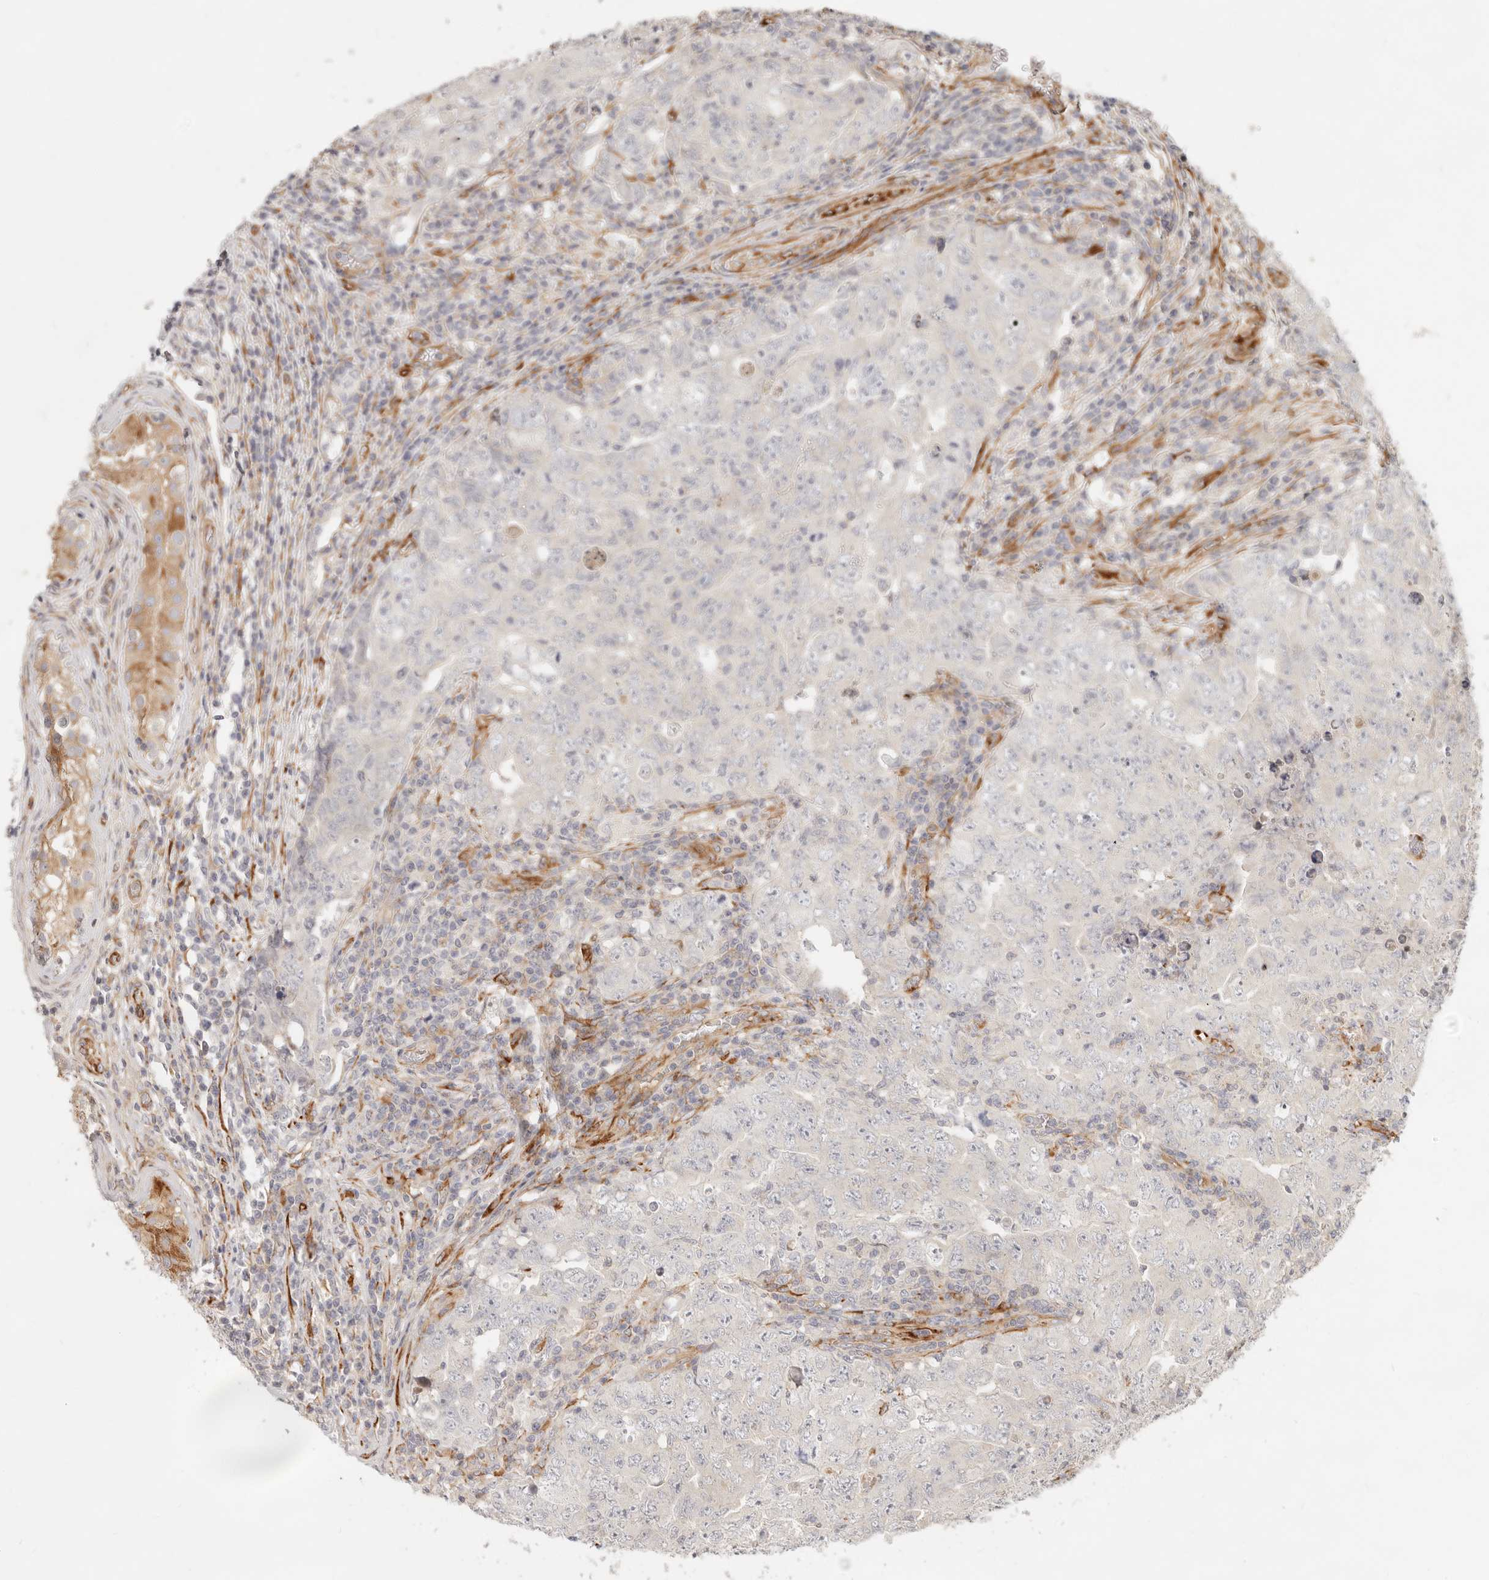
{"staining": {"intensity": "negative", "quantity": "none", "location": "none"}, "tissue": "testis cancer", "cell_type": "Tumor cells", "image_type": "cancer", "snomed": [{"axis": "morphology", "description": "Carcinoma, Embryonal, NOS"}, {"axis": "topography", "description": "Testis"}], "caption": "This image is of testis cancer (embryonal carcinoma) stained with IHC to label a protein in brown with the nuclei are counter-stained blue. There is no positivity in tumor cells. (Immunohistochemistry (ihc), brightfield microscopy, high magnification).", "gene": "SASS6", "patient": {"sex": "male", "age": 26}}